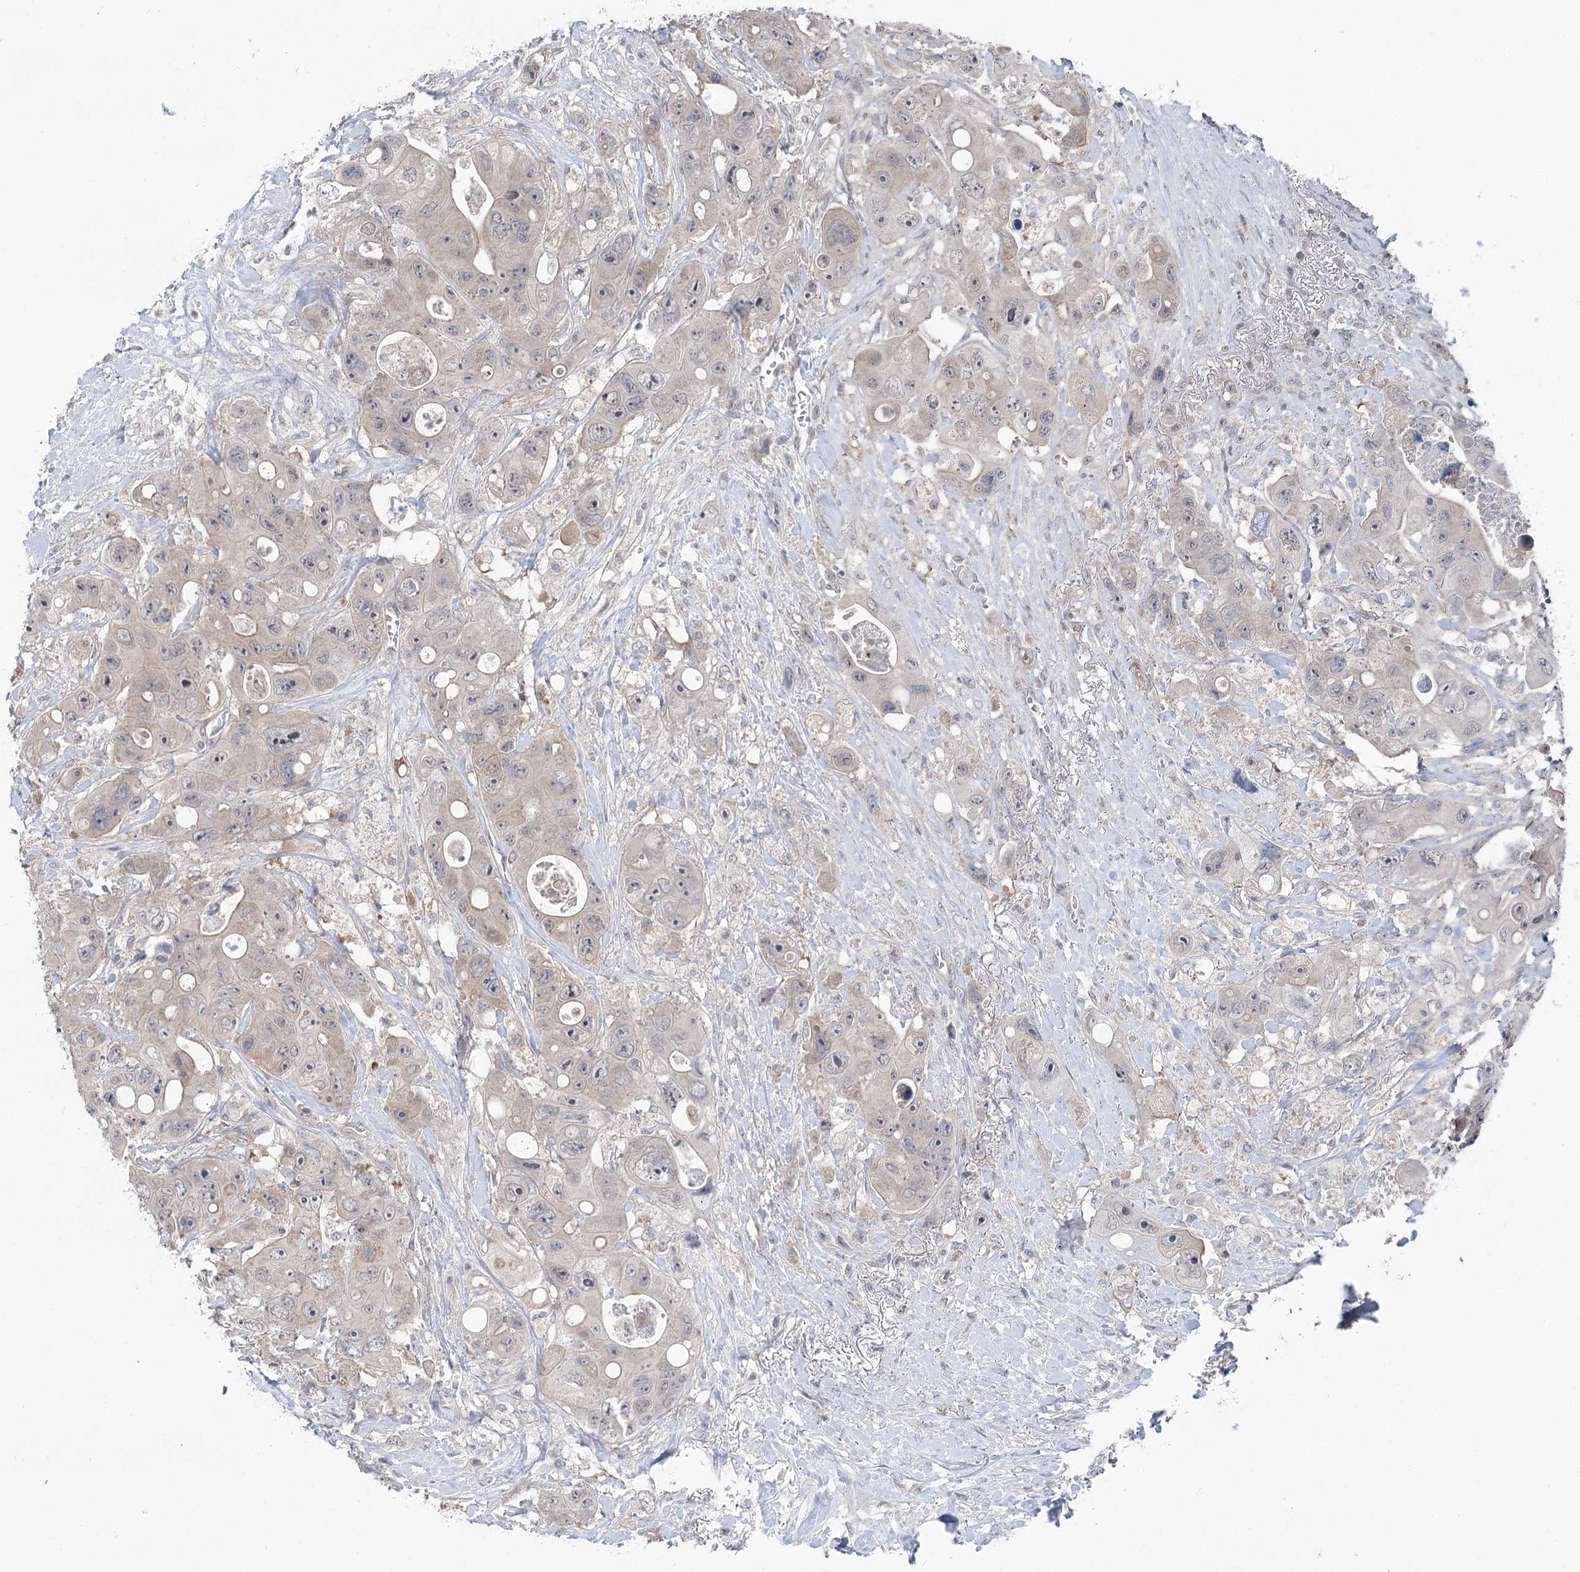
{"staining": {"intensity": "weak", "quantity": "<25%", "location": "cytoplasmic/membranous"}, "tissue": "colorectal cancer", "cell_type": "Tumor cells", "image_type": "cancer", "snomed": [{"axis": "morphology", "description": "Adenocarcinoma, NOS"}, {"axis": "topography", "description": "Colon"}], "caption": "Protein analysis of colorectal cancer (adenocarcinoma) shows no significant expression in tumor cells.", "gene": "CCSER2", "patient": {"sex": "female", "age": 46}}